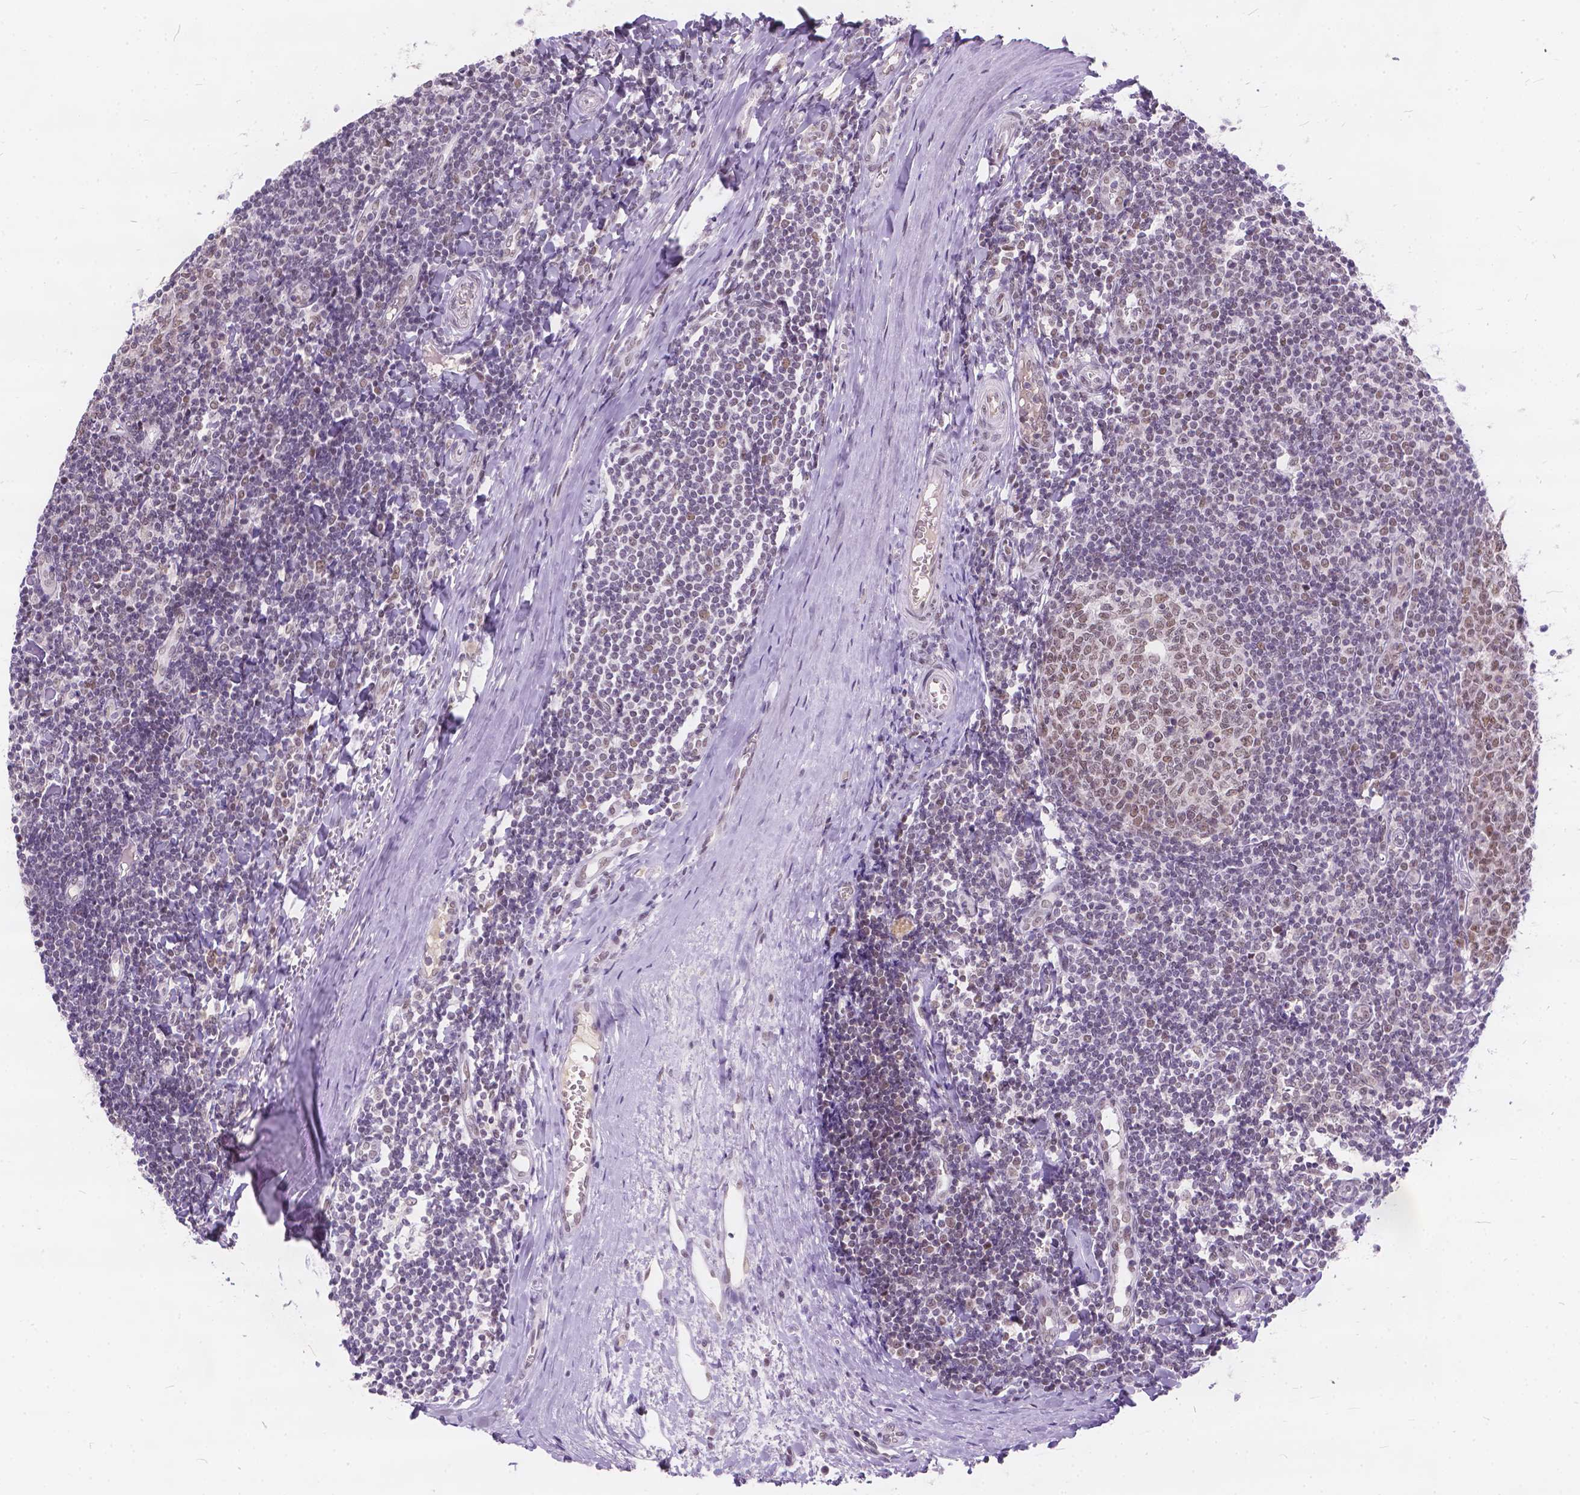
{"staining": {"intensity": "weak", "quantity": ">75%", "location": "nuclear"}, "tissue": "tonsil", "cell_type": "Germinal center cells", "image_type": "normal", "snomed": [{"axis": "morphology", "description": "Normal tissue, NOS"}, {"axis": "topography", "description": "Tonsil"}], "caption": "An immunohistochemistry (IHC) image of normal tissue is shown. Protein staining in brown shows weak nuclear positivity in tonsil within germinal center cells.", "gene": "FAM53A", "patient": {"sex": "female", "age": 12}}